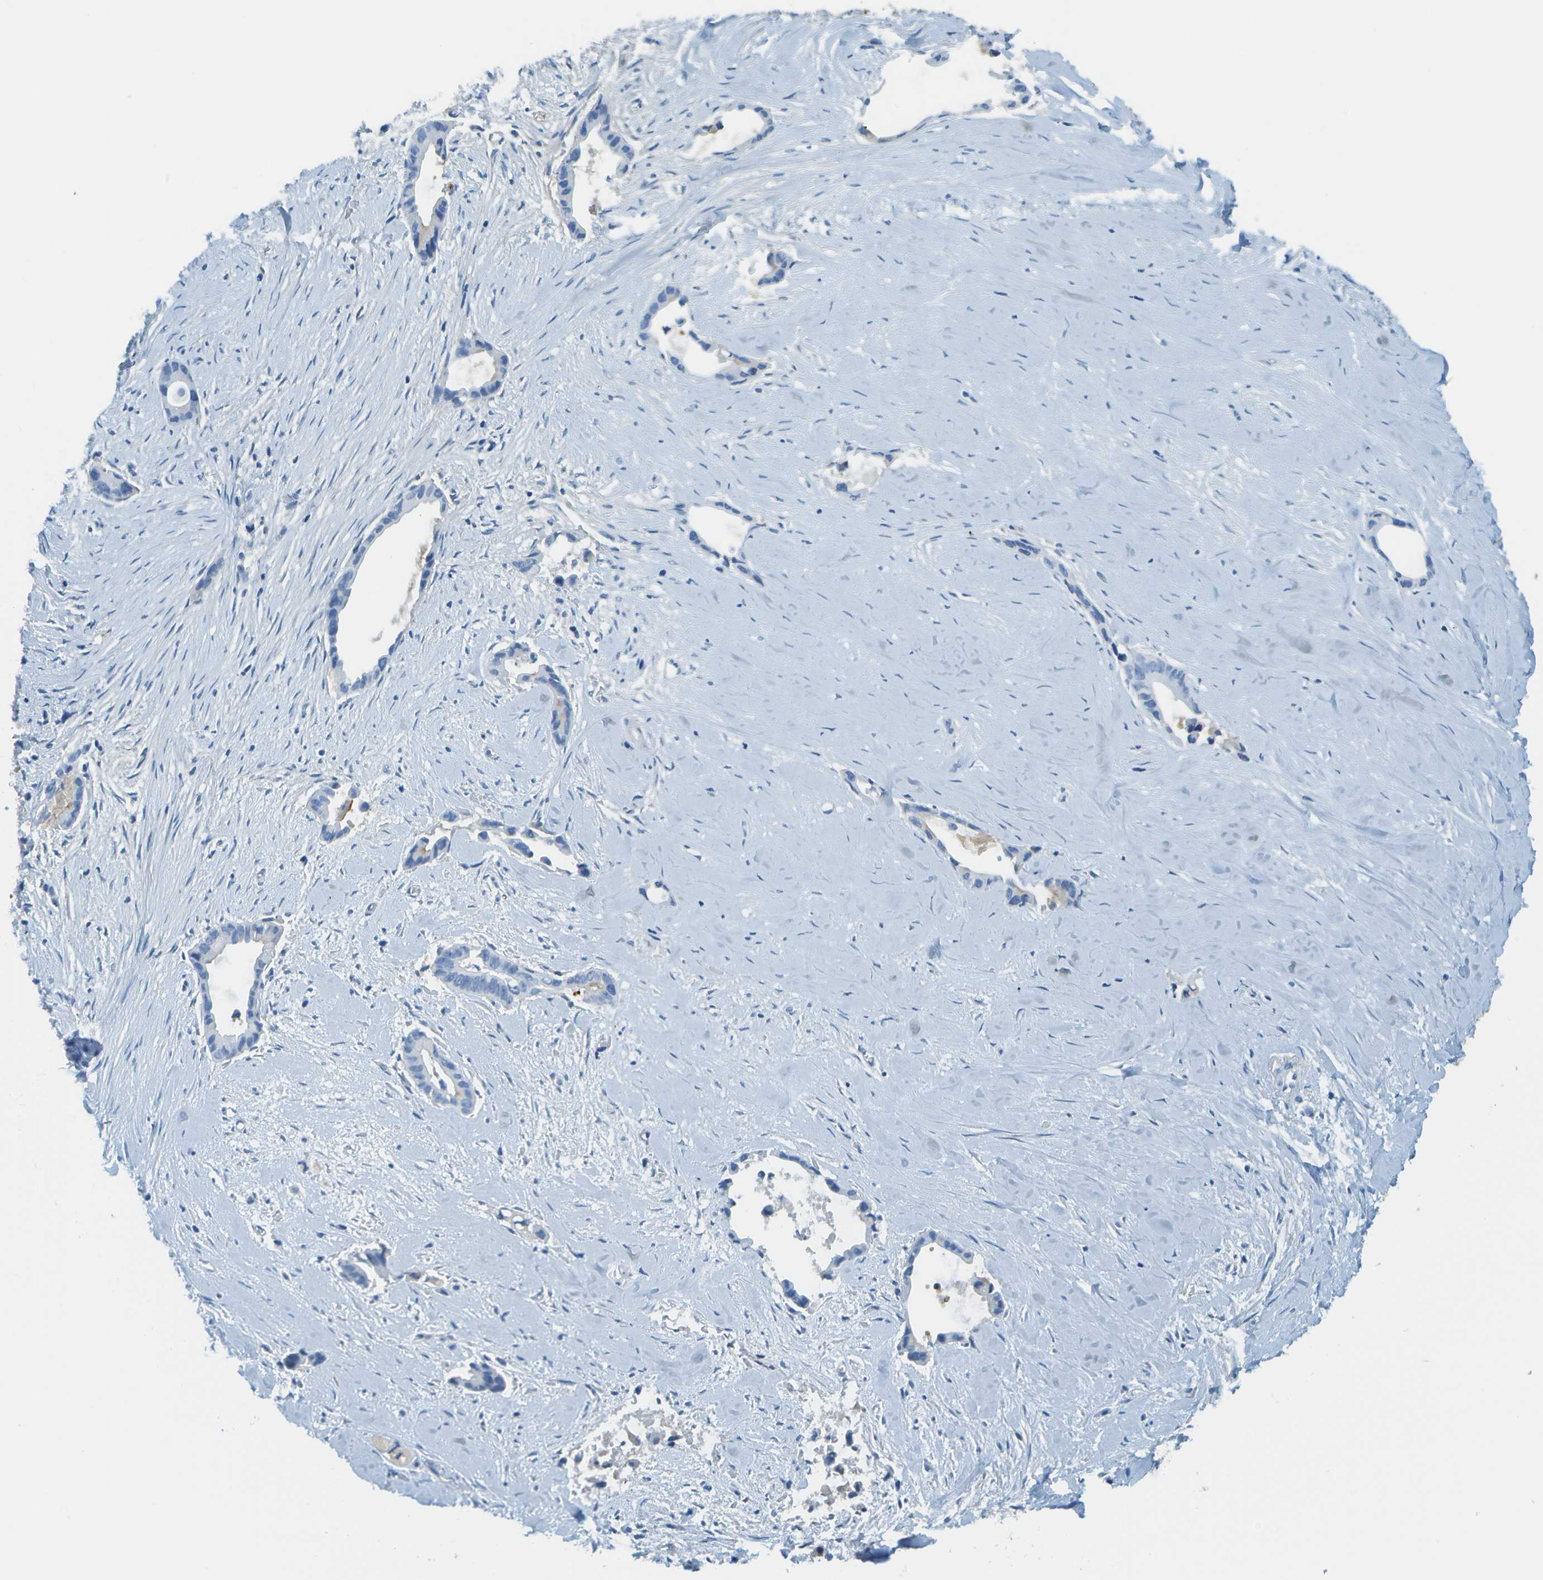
{"staining": {"intensity": "negative", "quantity": "none", "location": "none"}, "tissue": "liver cancer", "cell_type": "Tumor cells", "image_type": "cancer", "snomed": [{"axis": "morphology", "description": "Cholangiocarcinoma"}, {"axis": "topography", "description": "Liver"}], "caption": "Immunohistochemistry (IHC) photomicrograph of neoplastic tissue: liver cancer stained with DAB displays no significant protein expression in tumor cells.", "gene": "C1S", "patient": {"sex": "female", "age": 55}}